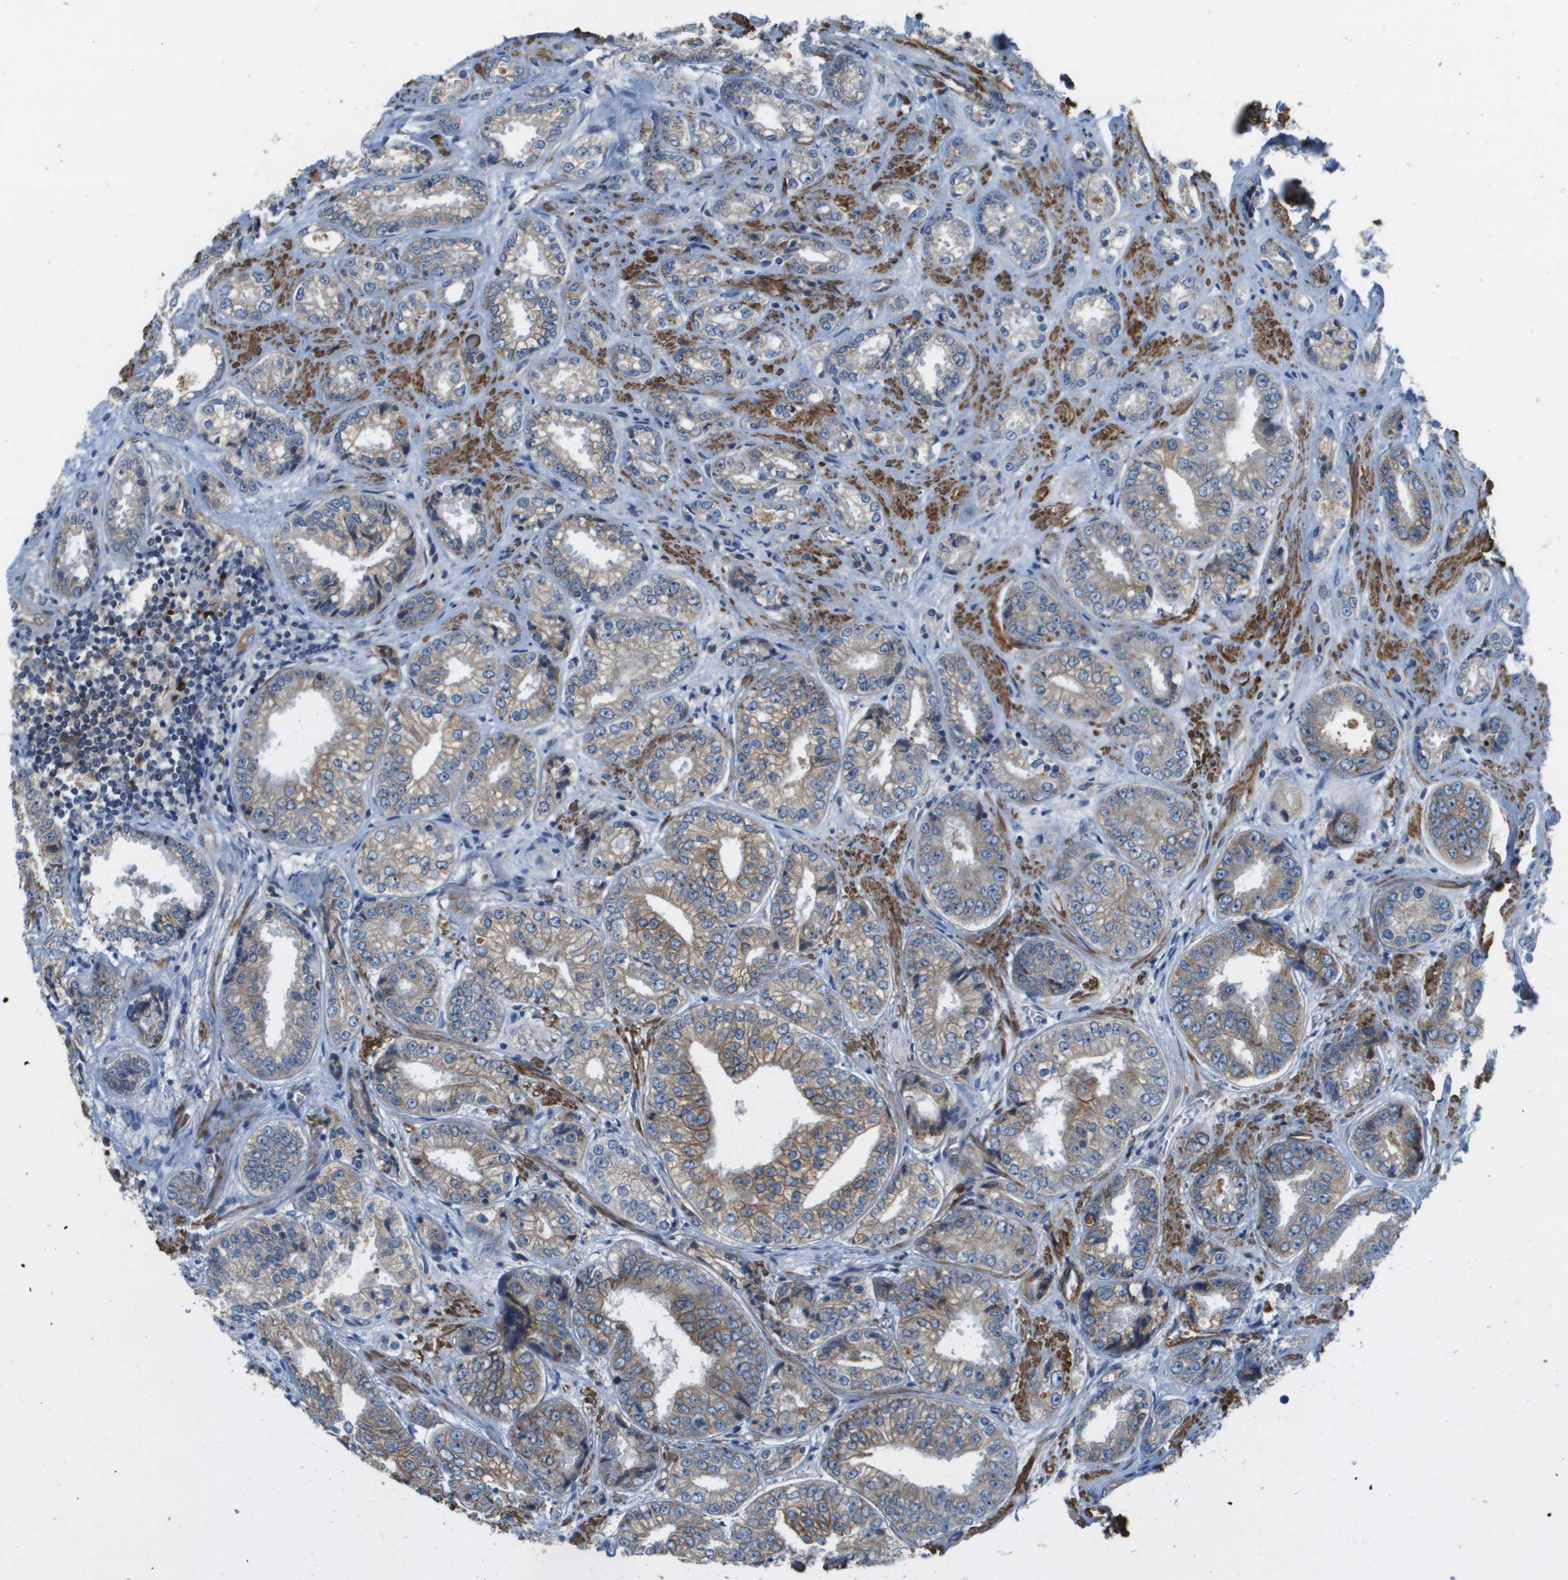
{"staining": {"intensity": "weak", "quantity": "25%-75%", "location": "cytoplasmic/membranous"}, "tissue": "prostate cancer", "cell_type": "Tumor cells", "image_type": "cancer", "snomed": [{"axis": "morphology", "description": "Adenocarcinoma, High grade"}, {"axis": "topography", "description": "Prostate"}], "caption": "Protein staining by IHC demonstrates weak cytoplasmic/membranous positivity in approximately 25%-75% of tumor cells in high-grade adenocarcinoma (prostate). (IHC, brightfield microscopy, high magnification).", "gene": "MYH11", "patient": {"sex": "male", "age": 61}}